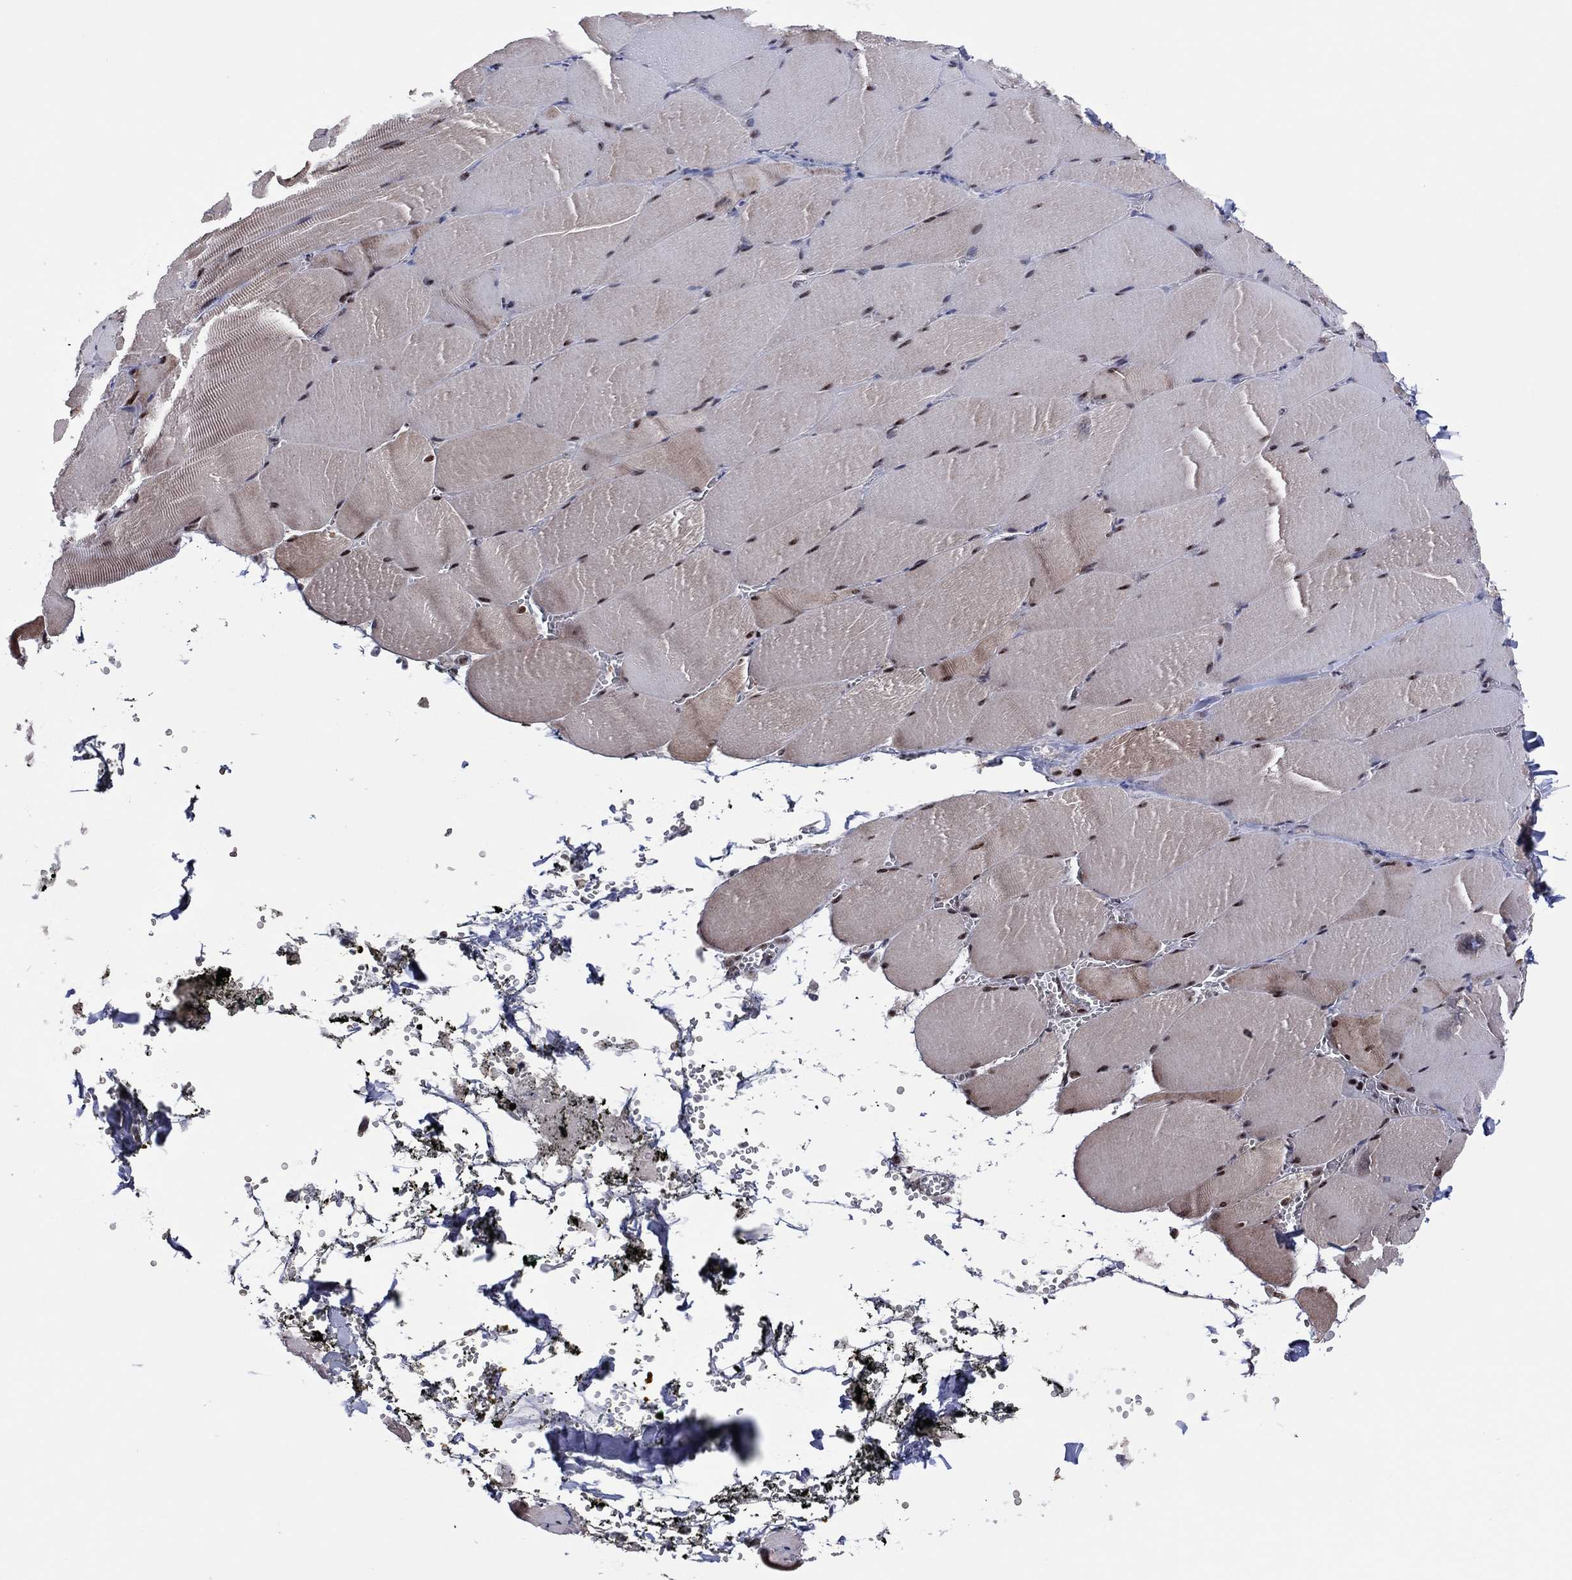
{"staining": {"intensity": "negative", "quantity": "none", "location": "none"}, "tissue": "skeletal muscle", "cell_type": "Myocytes", "image_type": "normal", "snomed": [{"axis": "morphology", "description": "Normal tissue, NOS"}, {"axis": "topography", "description": "Skeletal muscle"}], "caption": "Myocytes show no significant expression in normal skeletal muscle. The staining is performed using DAB (3,3'-diaminobenzidine) brown chromogen with nuclei counter-stained in using hematoxylin.", "gene": "PIDD1", "patient": {"sex": "male", "age": 56}}